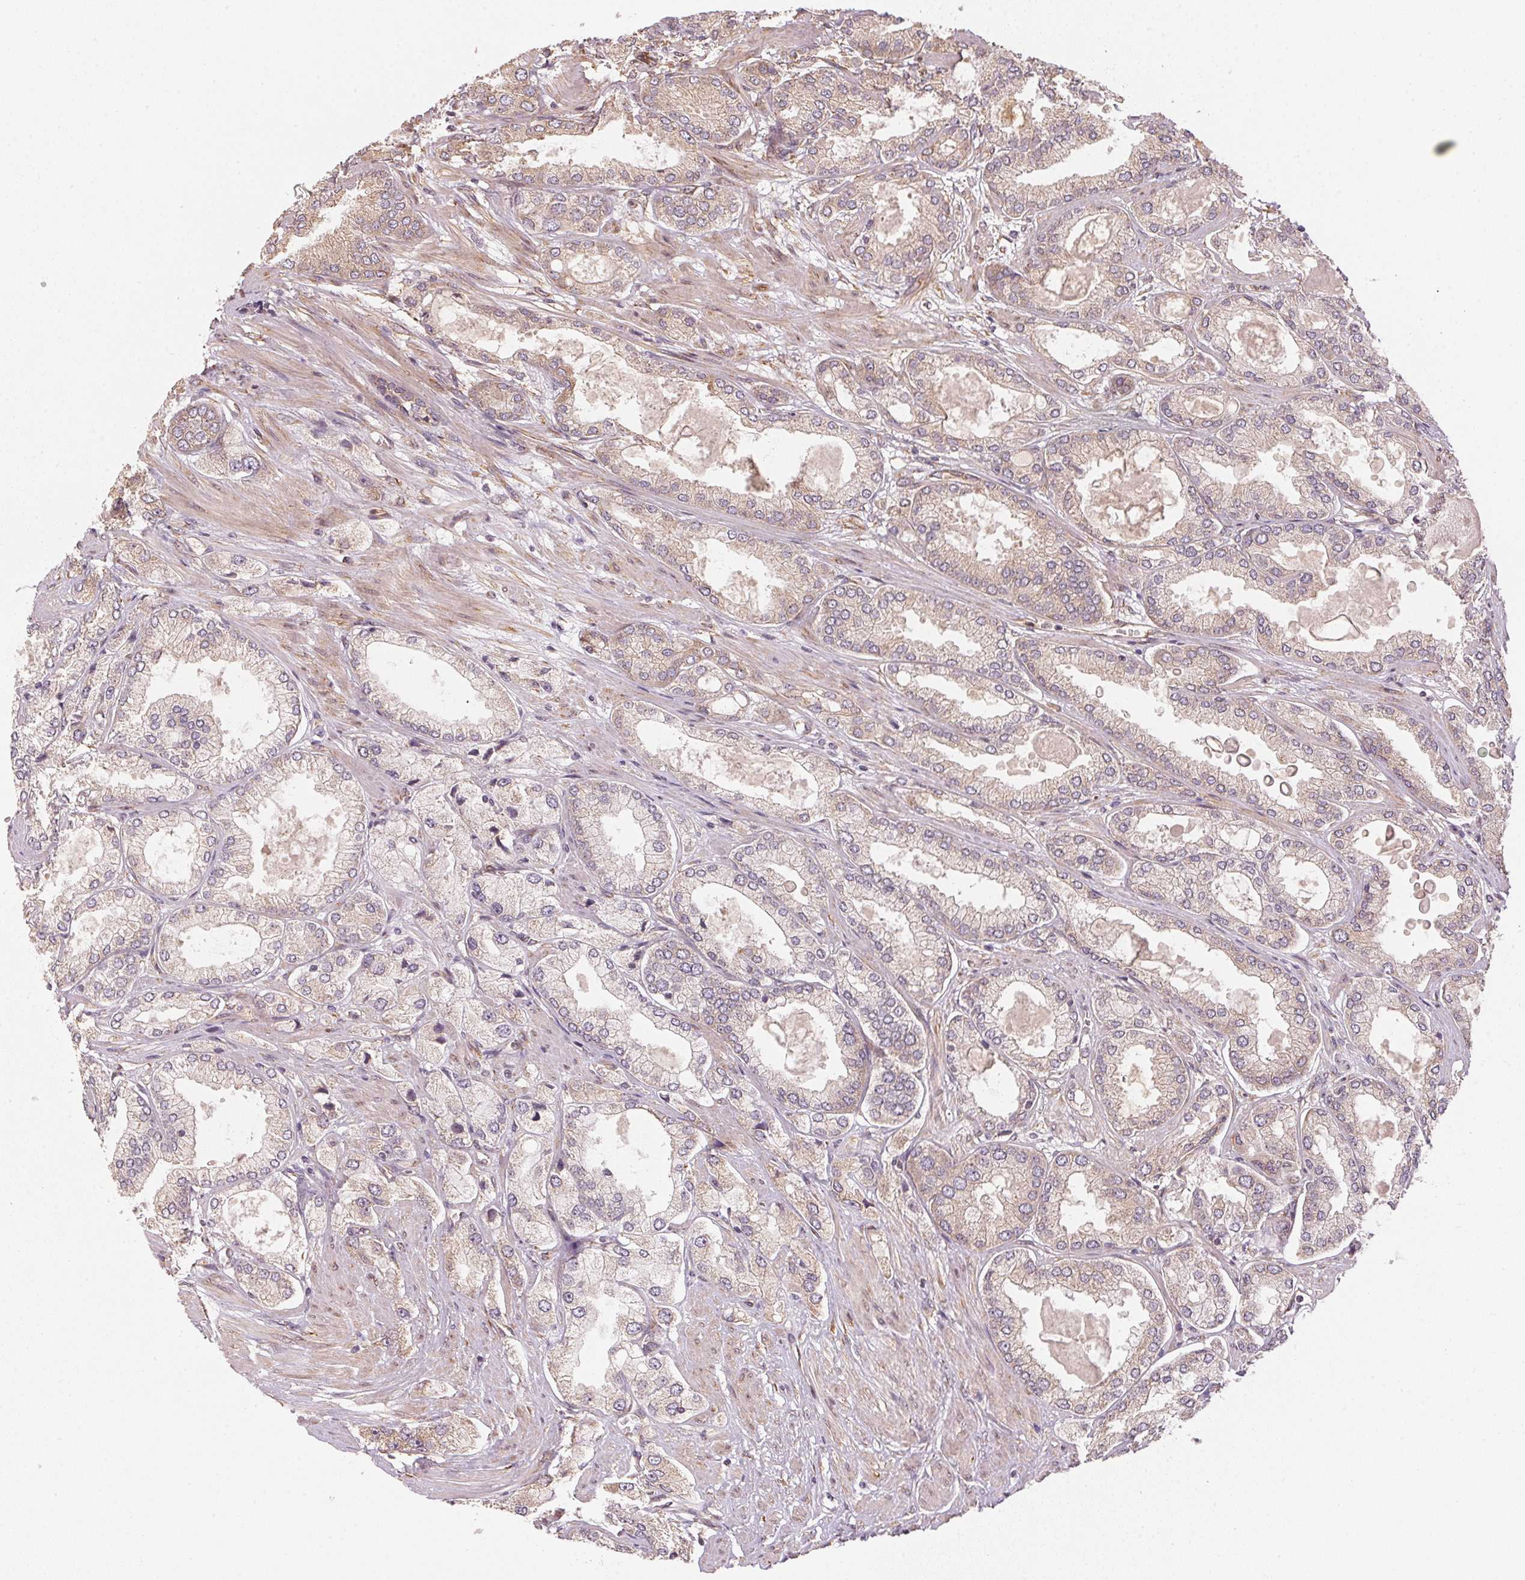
{"staining": {"intensity": "weak", "quantity": "25%-75%", "location": "cytoplasmic/membranous"}, "tissue": "prostate cancer", "cell_type": "Tumor cells", "image_type": "cancer", "snomed": [{"axis": "morphology", "description": "Adenocarcinoma, High grade"}, {"axis": "topography", "description": "Prostate"}], "caption": "Approximately 25%-75% of tumor cells in prostate cancer (adenocarcinoma (high-grade)) reveal weak cytoplasmic/membranous protein positivity as visualized by brown immunohistochemical staining.", "gene": "STRN4", "patient": {"sex": "male", "age": 68}}